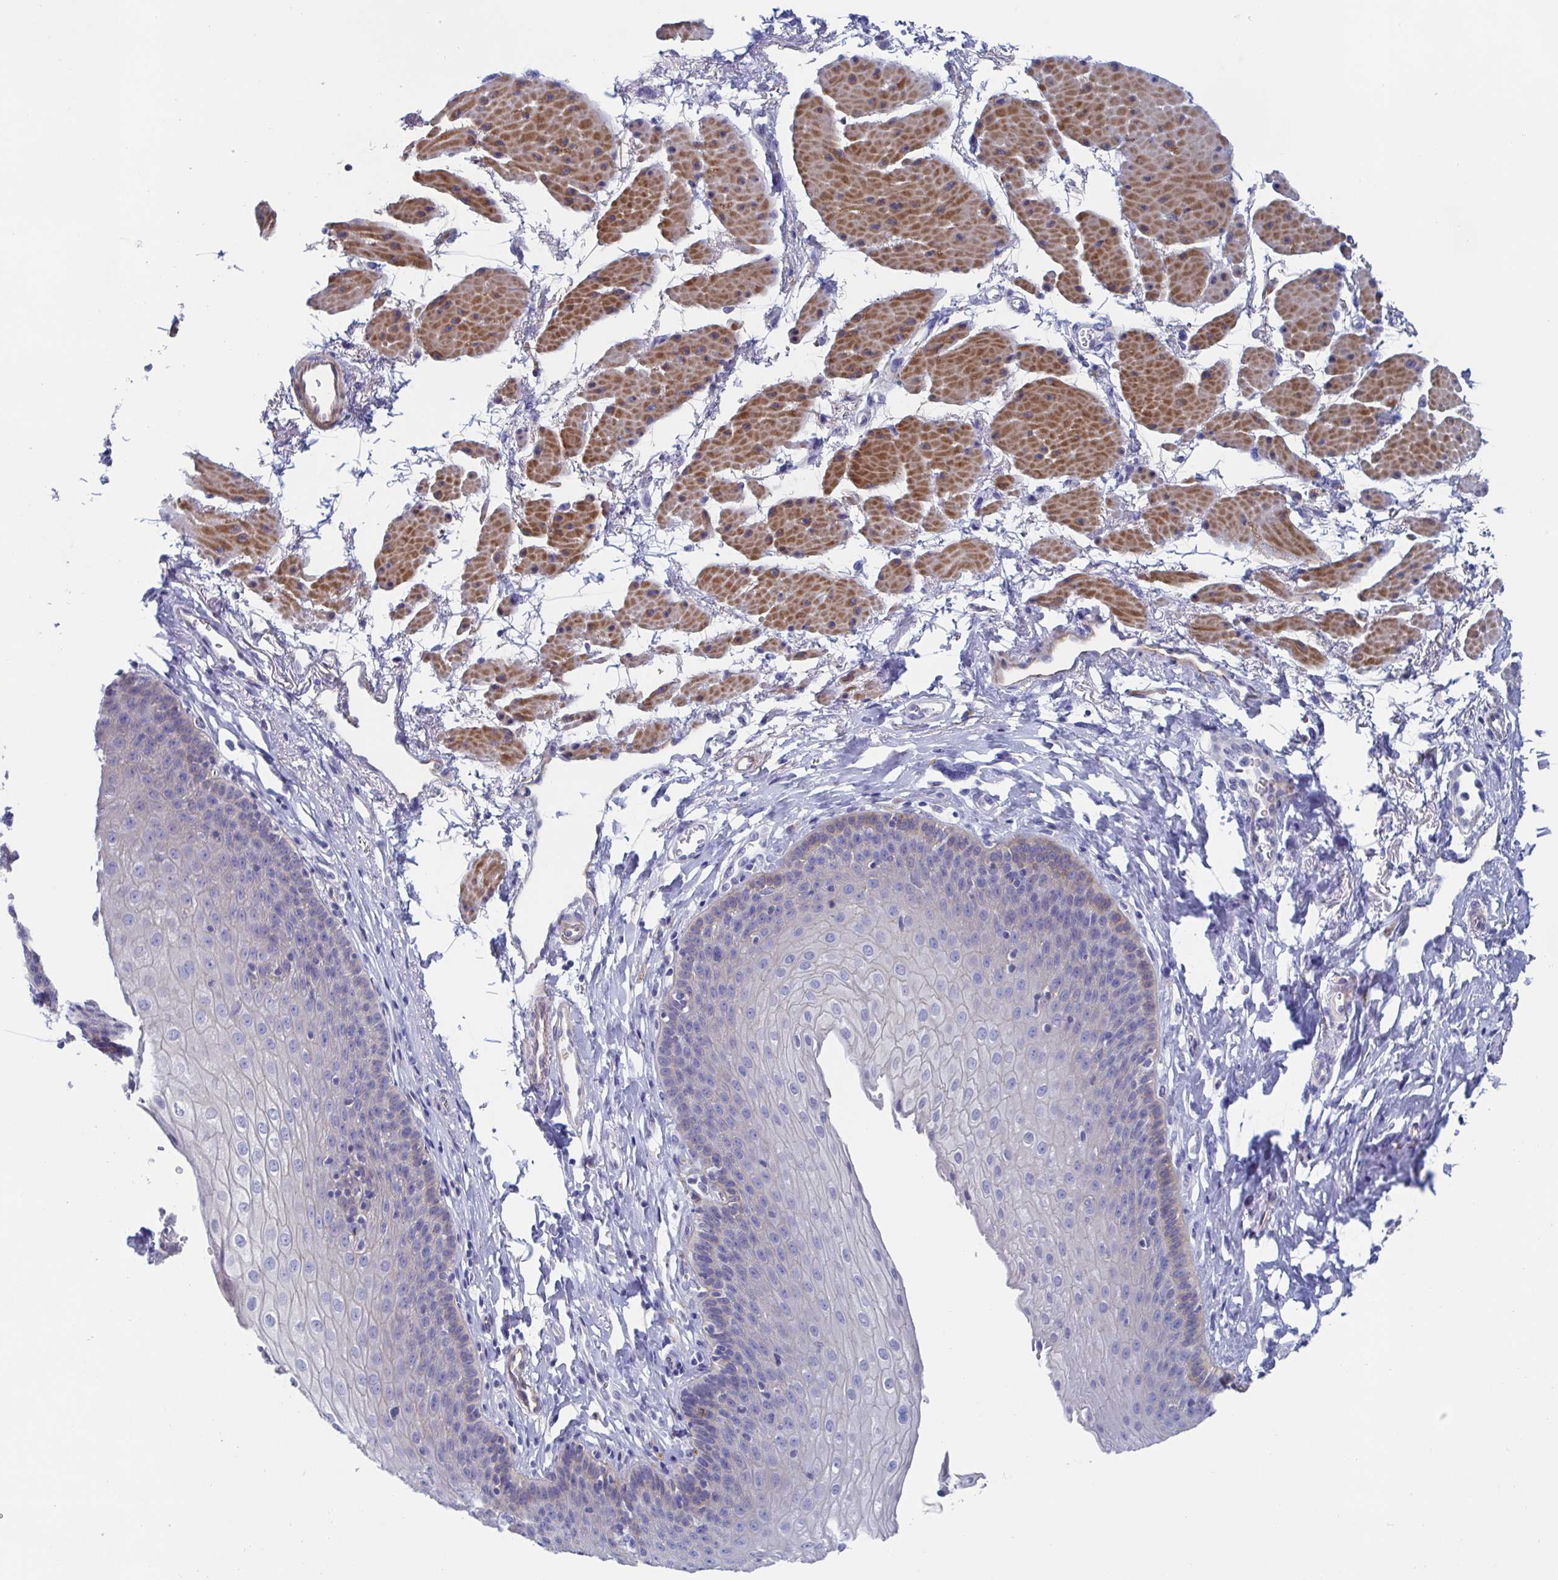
{"staining": {"intensity": "negative", "quantity": "none", "location": "none"}, "tissue": "esophagus", "cell_type": "Squamous epithelial cells", "image_type": "normal", "snomed": [{"axis": "morphology", "description": "Normal tissue, NOS"}, {"axis": "topography", "description": "Esophagus"}], "caption": "A high-resolution image shows IHC staining of benign esophagus, which displays no significant staining in squamous epithelial cells.", "gene": "CDH2", "patient": {"sex": "female", "age": 81}}